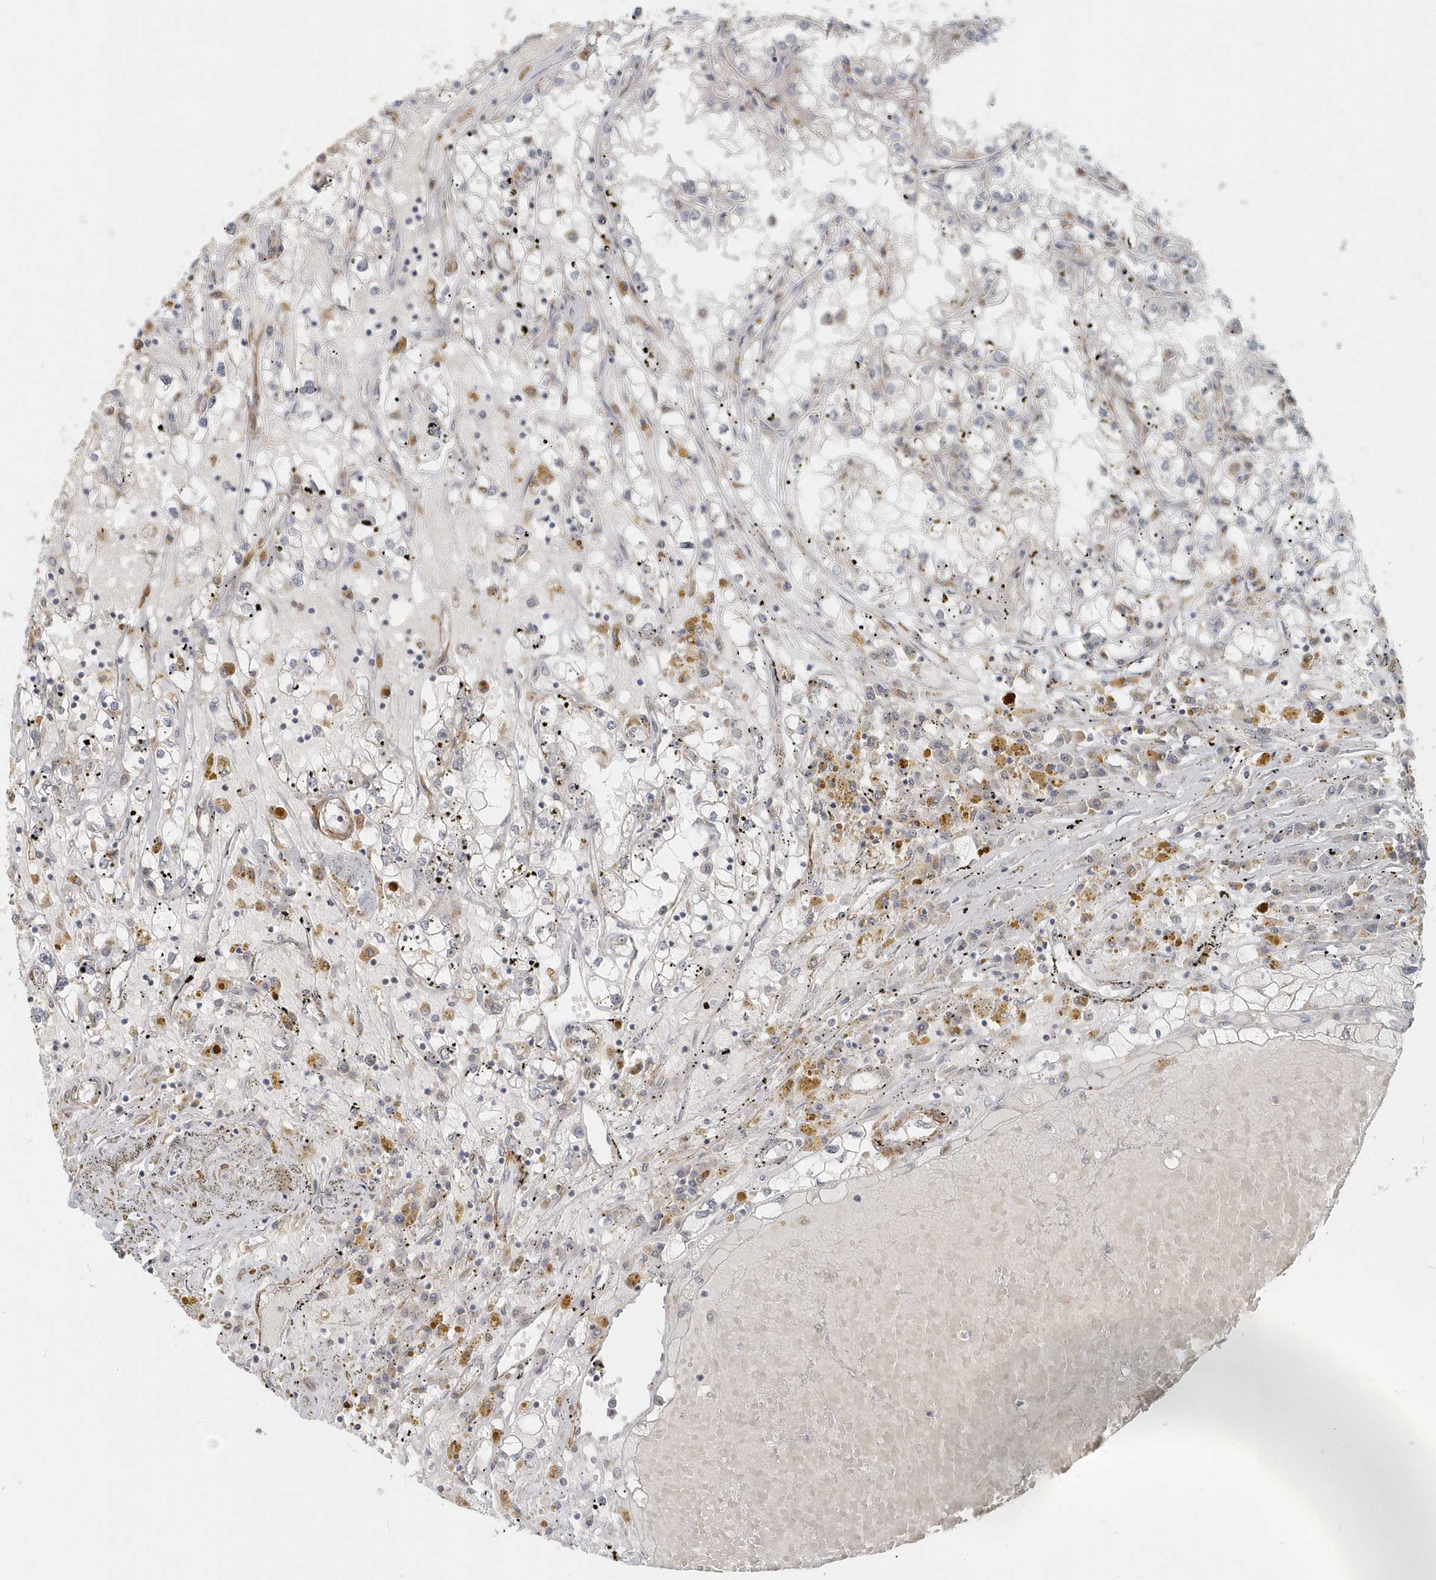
{"staining": {"intensity": "negative", "quantity": "none", "location": "none"}, "tissue": "renal cancer", "cell_type": "Tumor cells", "image_type": "cancer", "snomed": [{"axis": "morphology", "description": "Adenocarcinoma, NOS"}, {"axis": "topography", "description": "Kidney"}], "caption": "Tumor cells show no significant expression in renal cancer.", "gene": "NAPB", "patient": {"sex": "male", "age": 56}}